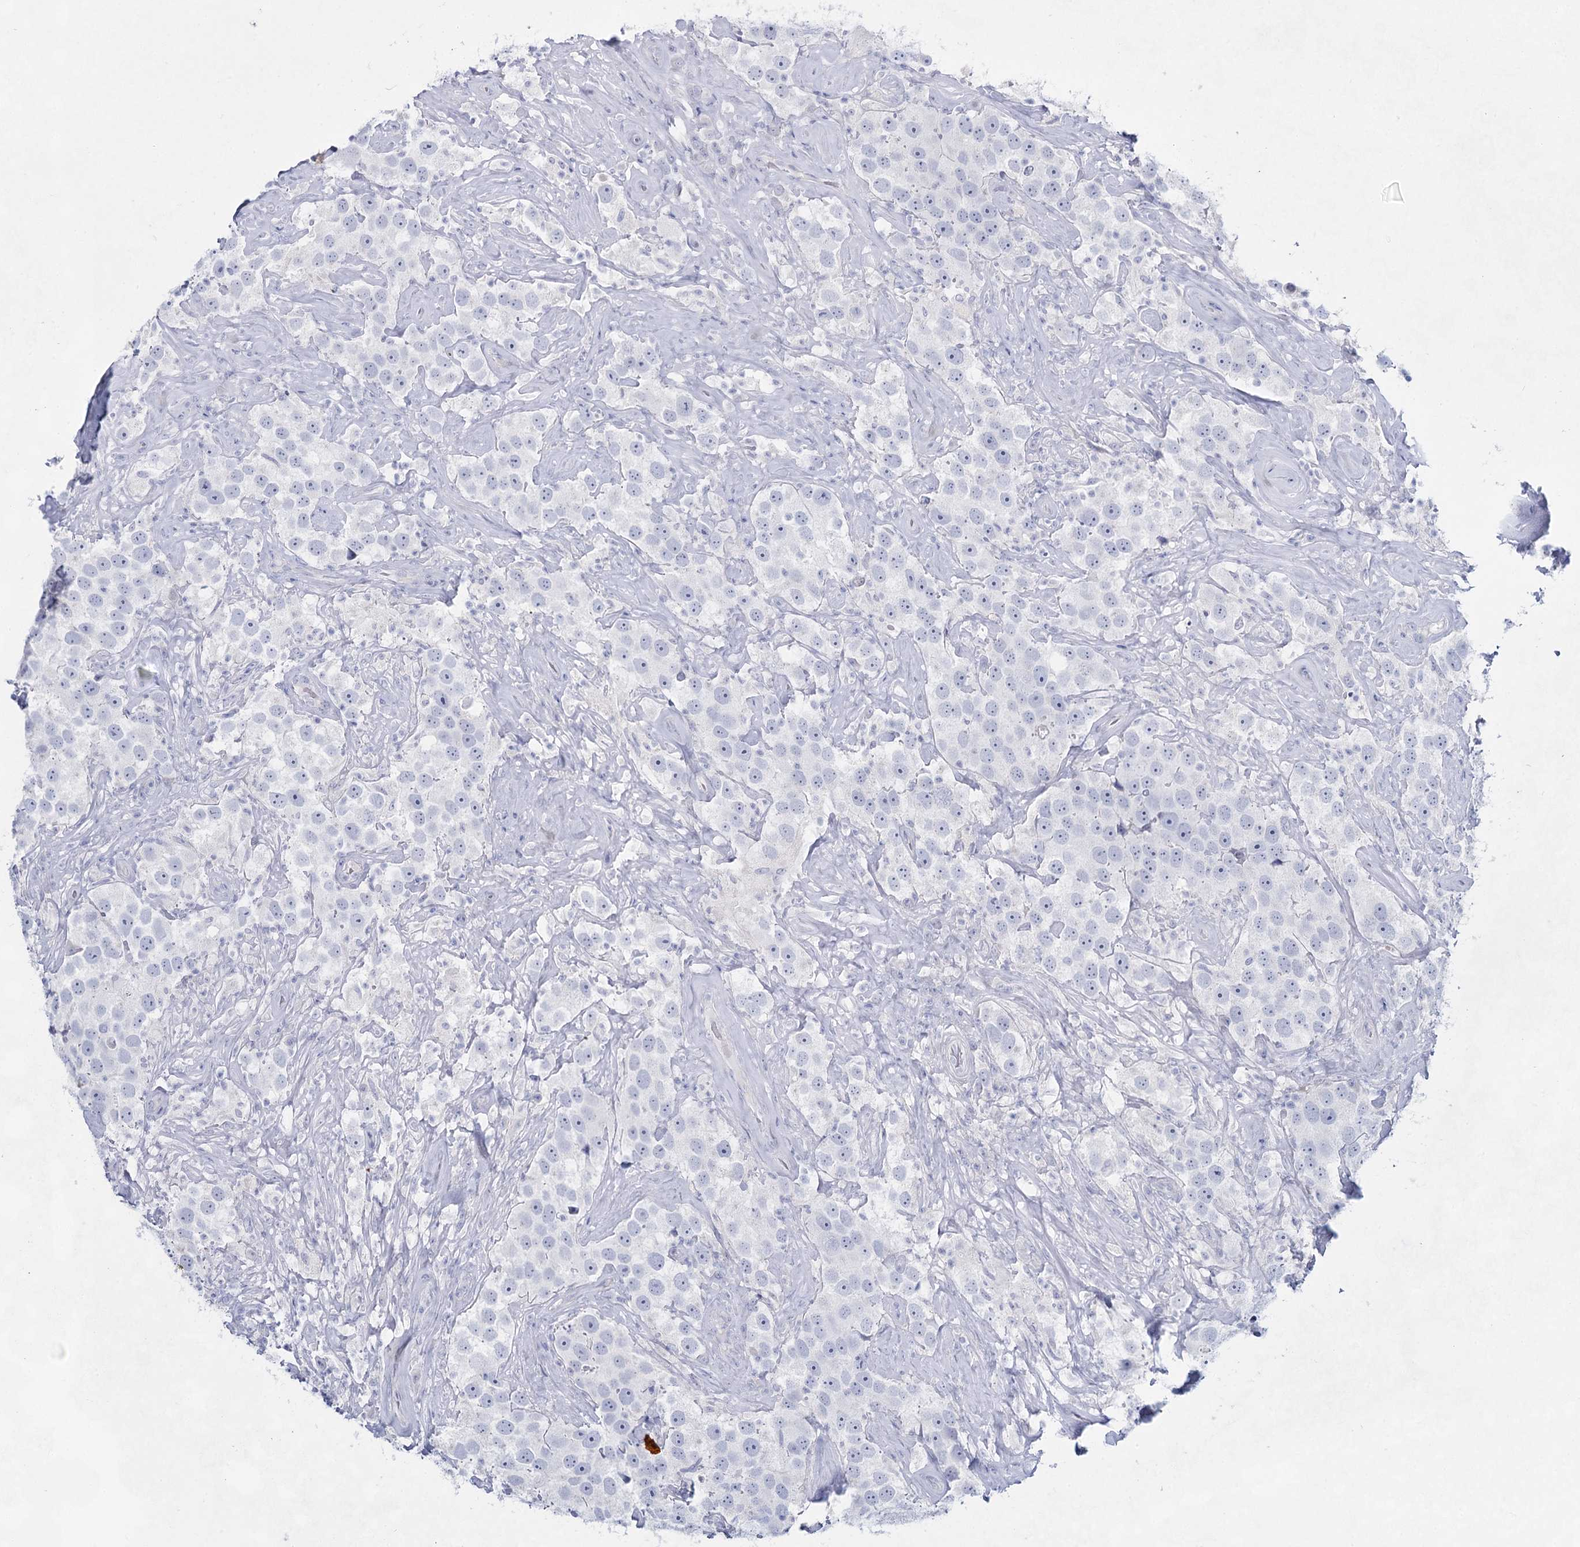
{"staining": {"intensity": "negative", "quantity": "none", "location": "none"}, "tissue": "testis cancer", "cell_type": "Tumor cells", "image_type": "cancer", "snomed": [{"axis": "morphology", "description": "Seminoma, NOS"}, {"axis": "topography", "description": "Testis"}], "caption": "An immunohistochemistry histopathology image of testis cancer (seminoma) is shown. There is no staining in tumor cells of testis cancer (seminoma).", "gene": "SLC17A2", "patient": {"sex": "male", "age": 49}}